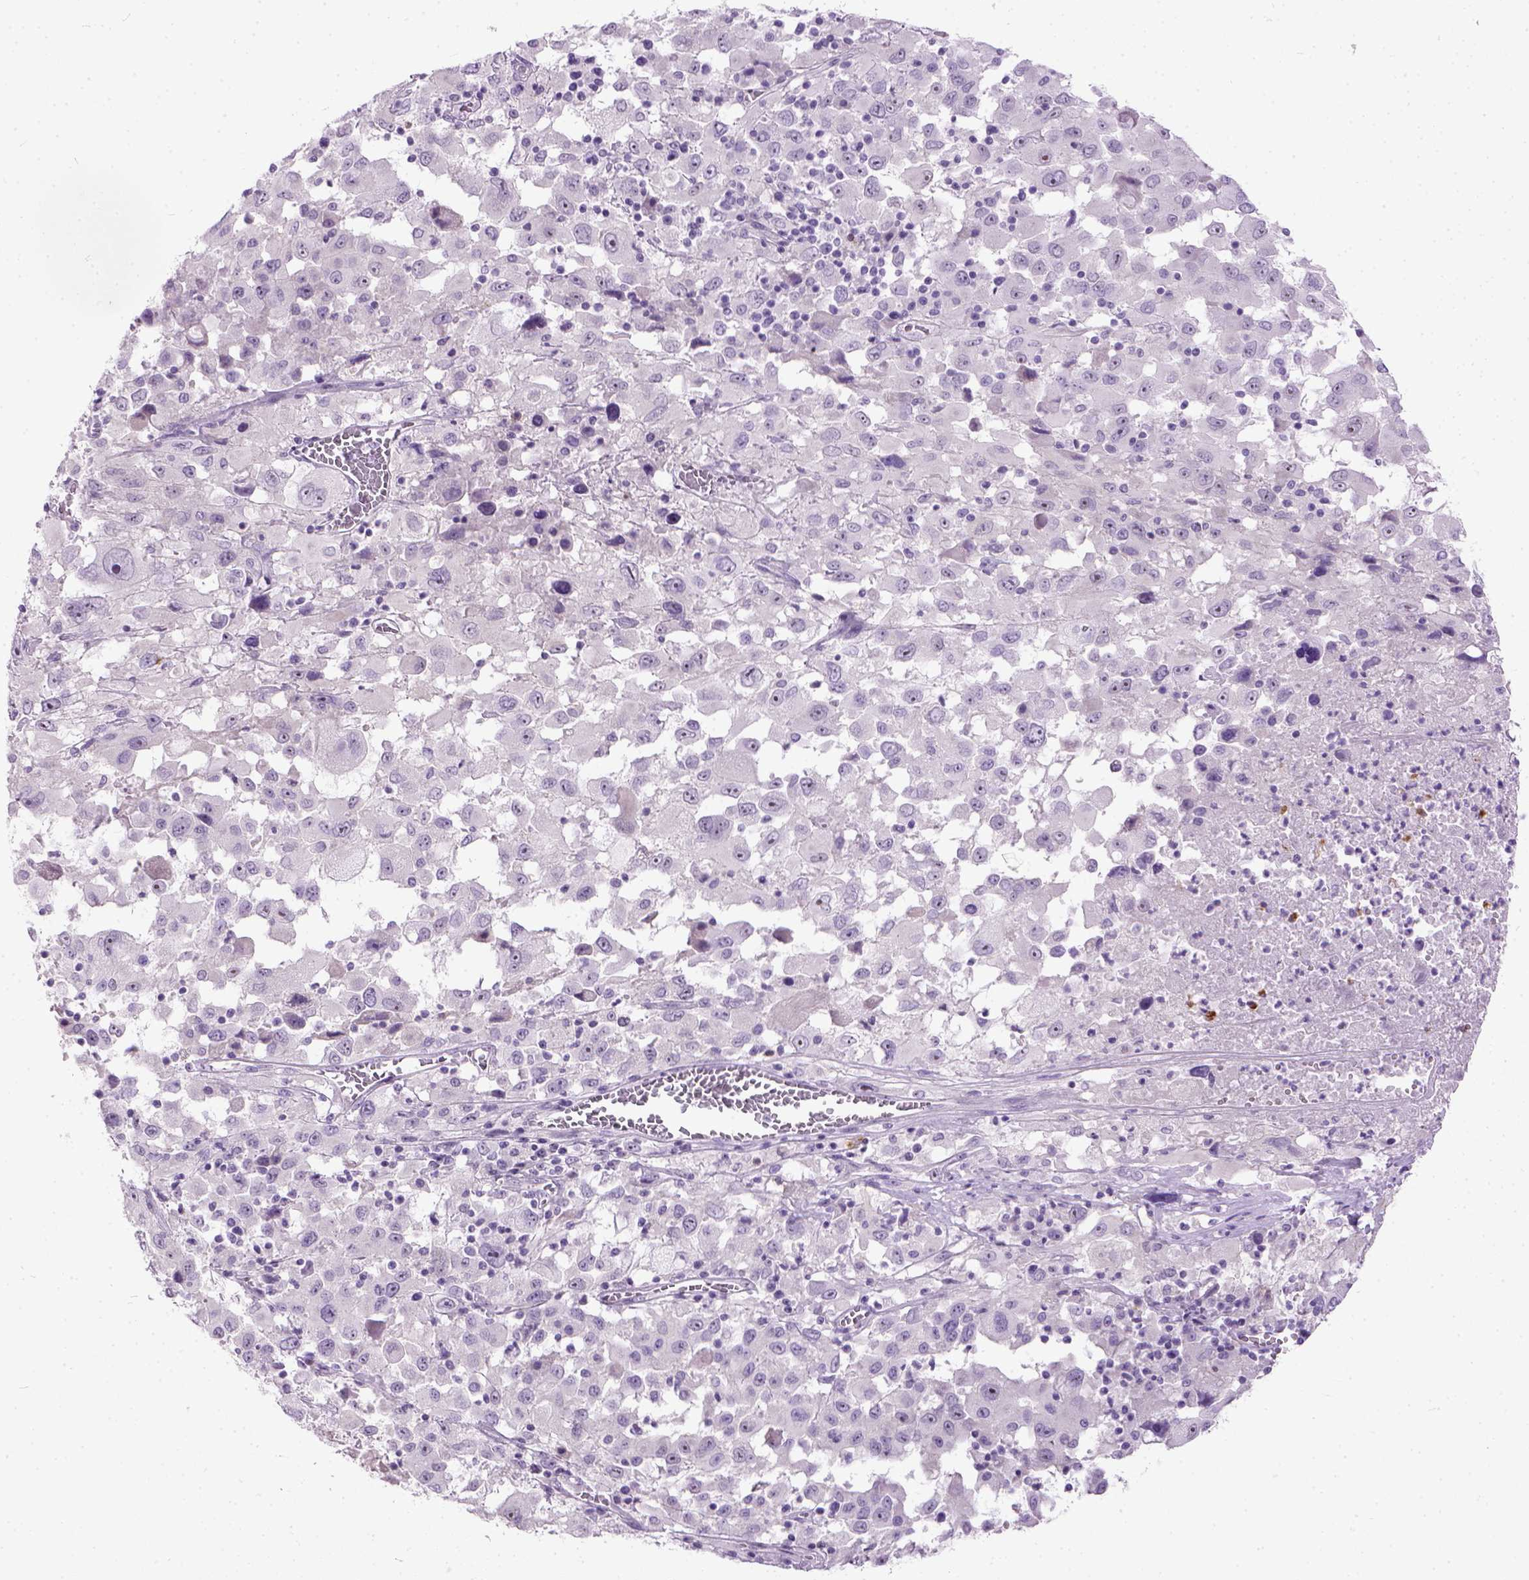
{"staining": {"intensity": "negative", "quantity": "none", "location": "none"}, "tissue": "melanoma", "cell_type": "Tumor cells", "image_type": "cancer", "snomed": [{"axis": "morphology", "description": "Malignant melanoma, Metastatic site"}, {"axis": "topography", "description": "Soft tissue"}], "caption": "Protein analysis of malignant melanoma (metastatic site) shows no significant positivity in tumor cells.", "gene": "MAPT", "patient": {"sex": "male", "age": 50}}